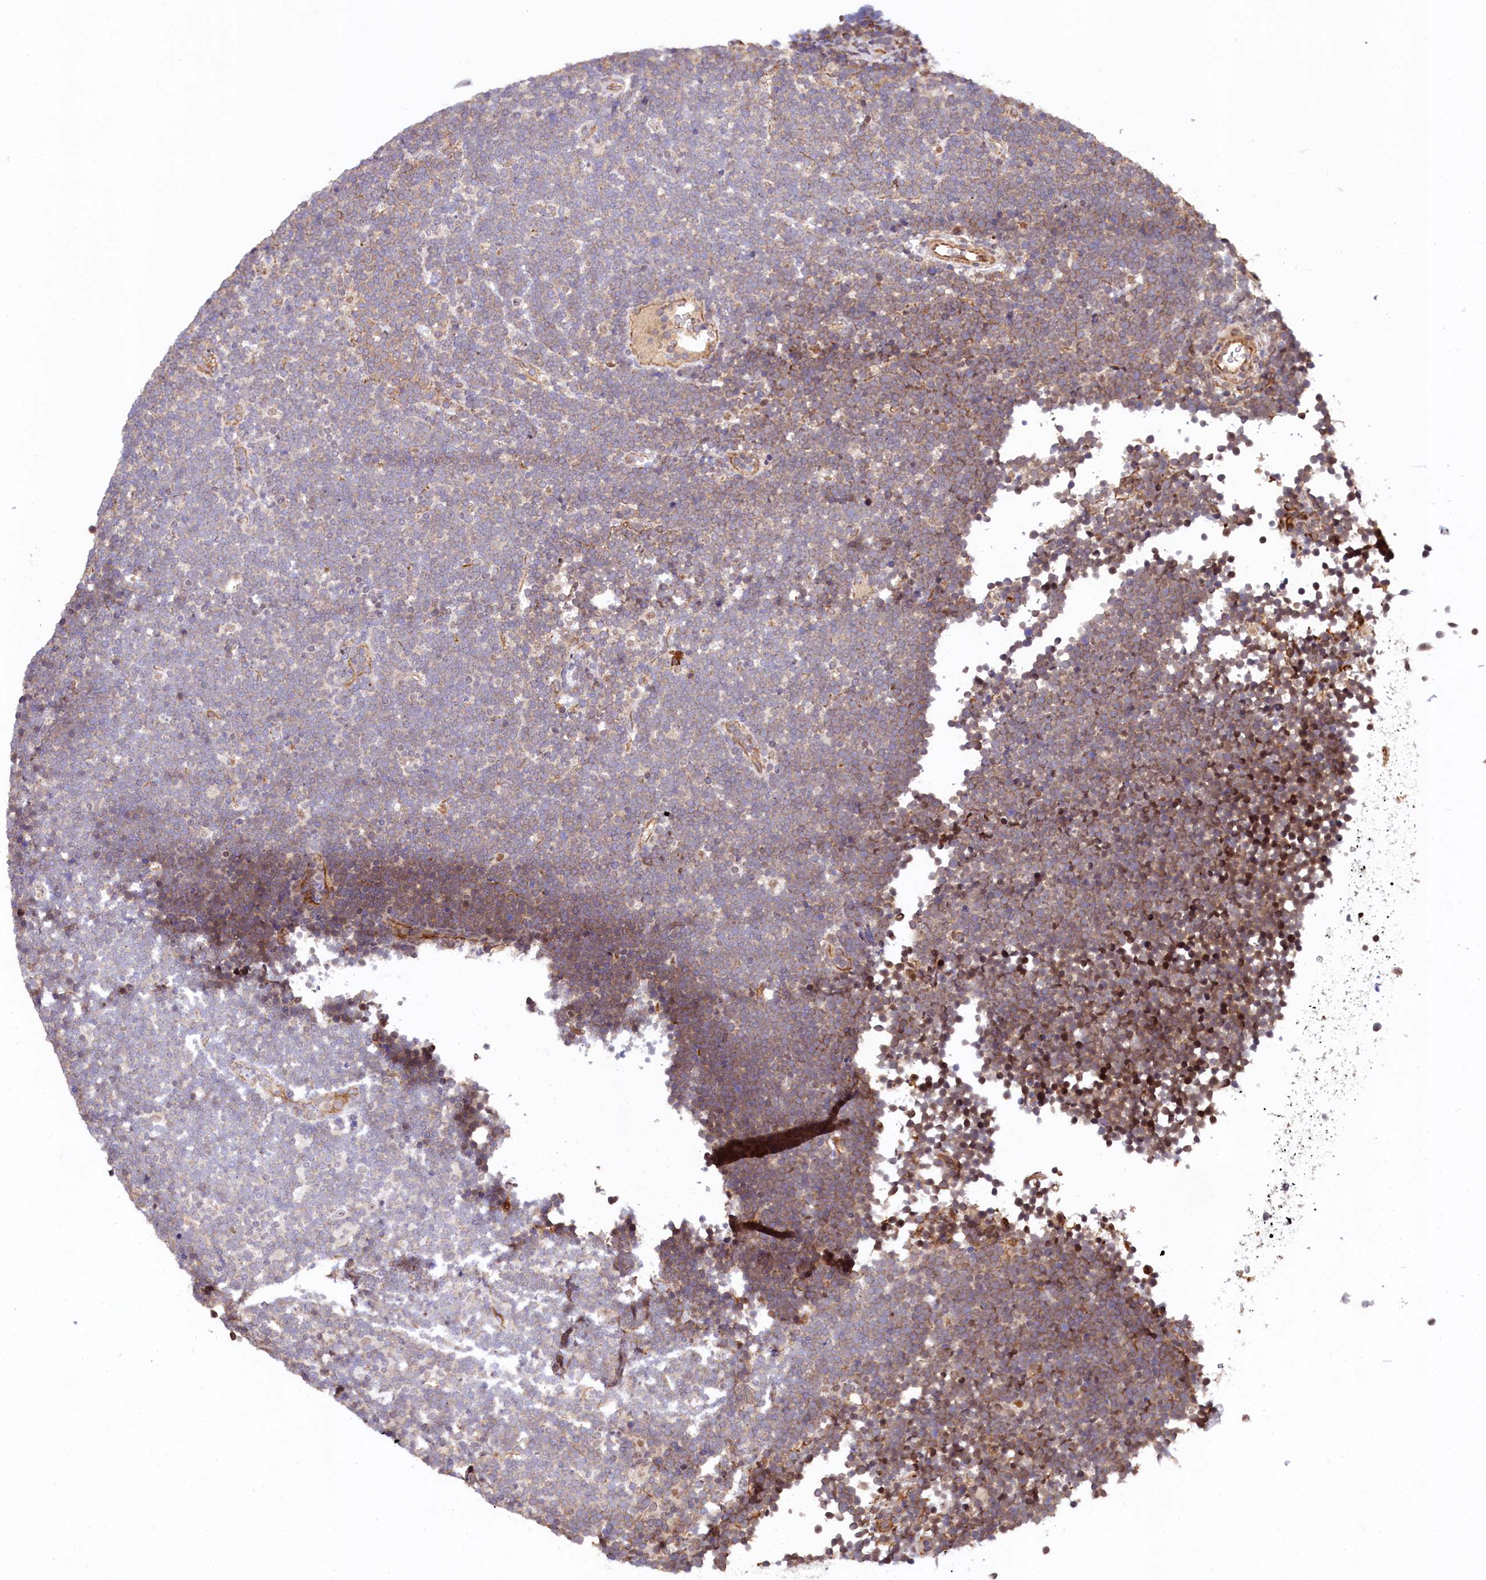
{"staining": {"intensity": "moderate", "quantity": "<25%", "location": "cytoplasmic/membranous"}, "tissue": "lymphoma", "cell_type": "Tumor cells", "image_type": "cancer", "snomed": [{"axis": "morphology", "description": "Malignant lymphoma, non-Hodgkin's type, High grade"}, {"axis": "topography", "description": "Lymph node"}], "caption": "The photomicrograph reveals staining of lymphoma, revealing moderate cytoplasmic/membranous protein expression (brown color) within tumor cells.", "gene": "ARL14EP", "patient": {"sex": "male", "age": 13}}